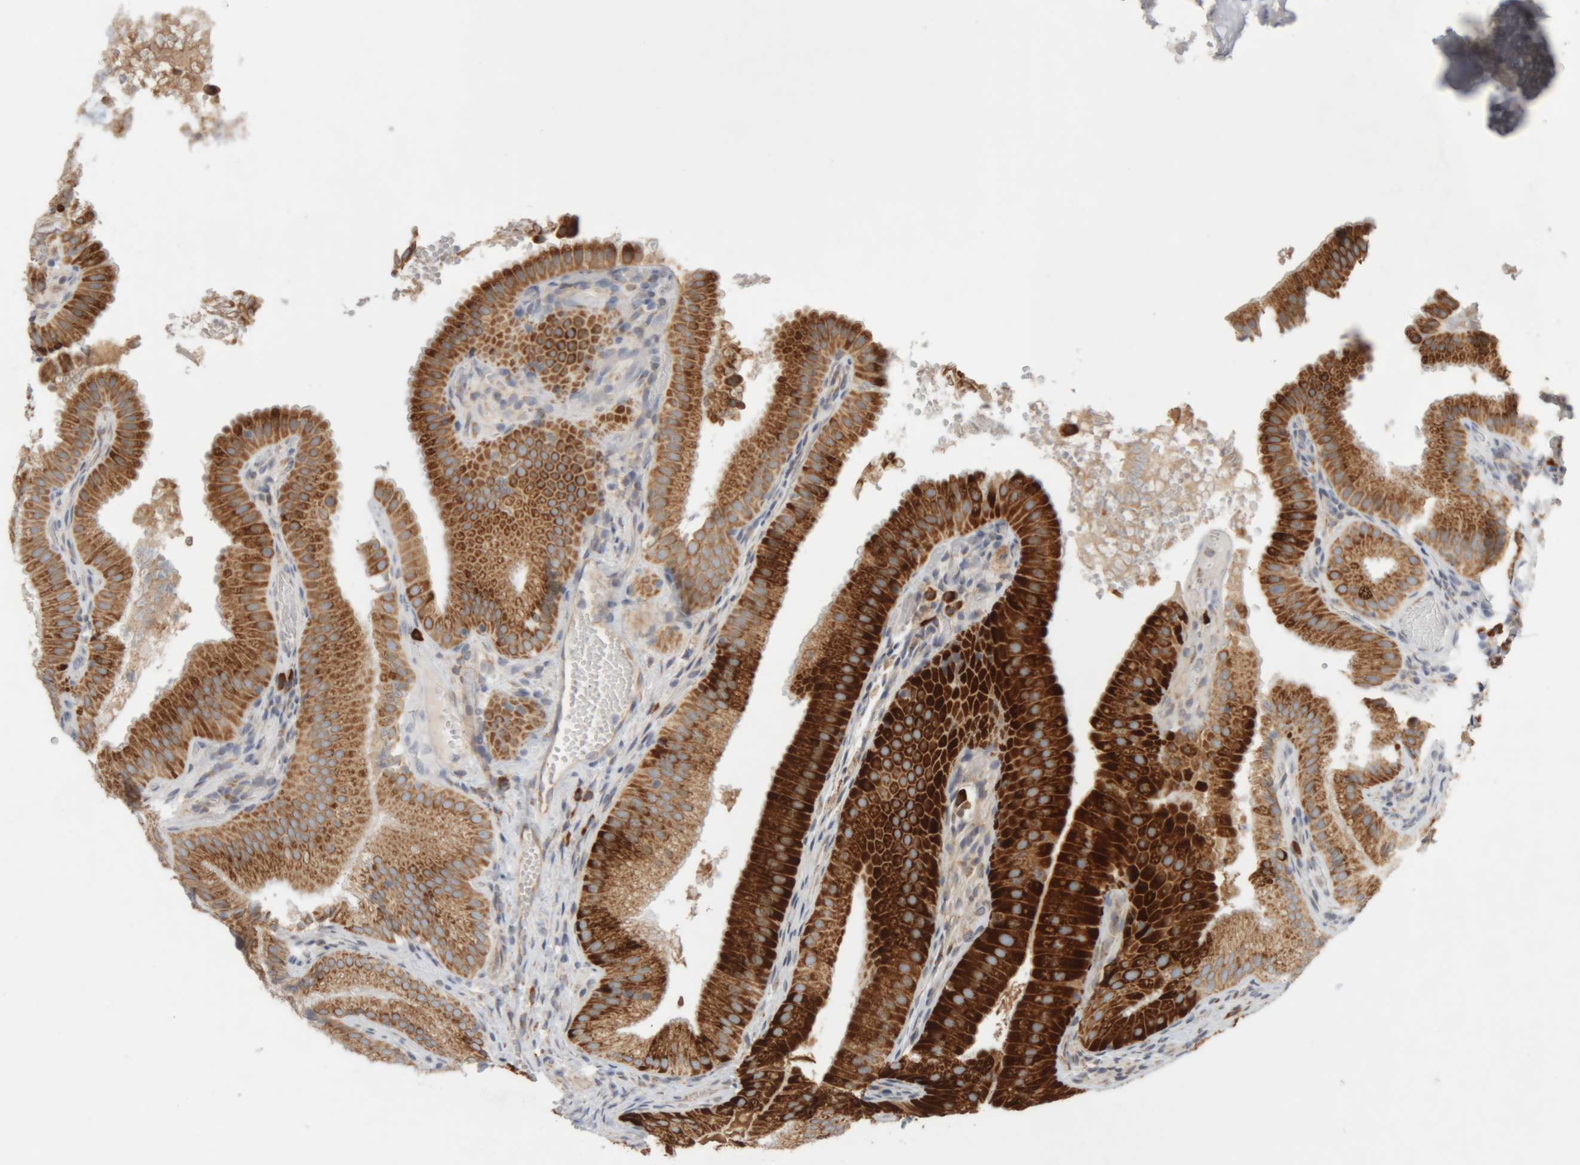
{"staining": {"intensity": "strong", "quantity": ">75%", "location": "cytoplasmic/membranous"}, "tissue": "gallbladder", "cell_type": "Glandular cells", "image_type": "normal", "snomed": [{"axis": "morphology", "description": "Normal tissue, NOS"}, {"axis": "topography", "description": "Gallbladder"}], "caption": "Immunohistochemical staining of benign human gallbladder shows strong cytoplasmic/membranous protein staining in approximately >75% of glandular cells. The staining was performed using DAB (3,3'-diaminobenzidine) to visualize the protein expression in brown, while the nuclei were stained in blue with hematoxylin (Magnification: 20x).", "gene": "RPN2", "patient": {"sex": "female", "age": 30}}